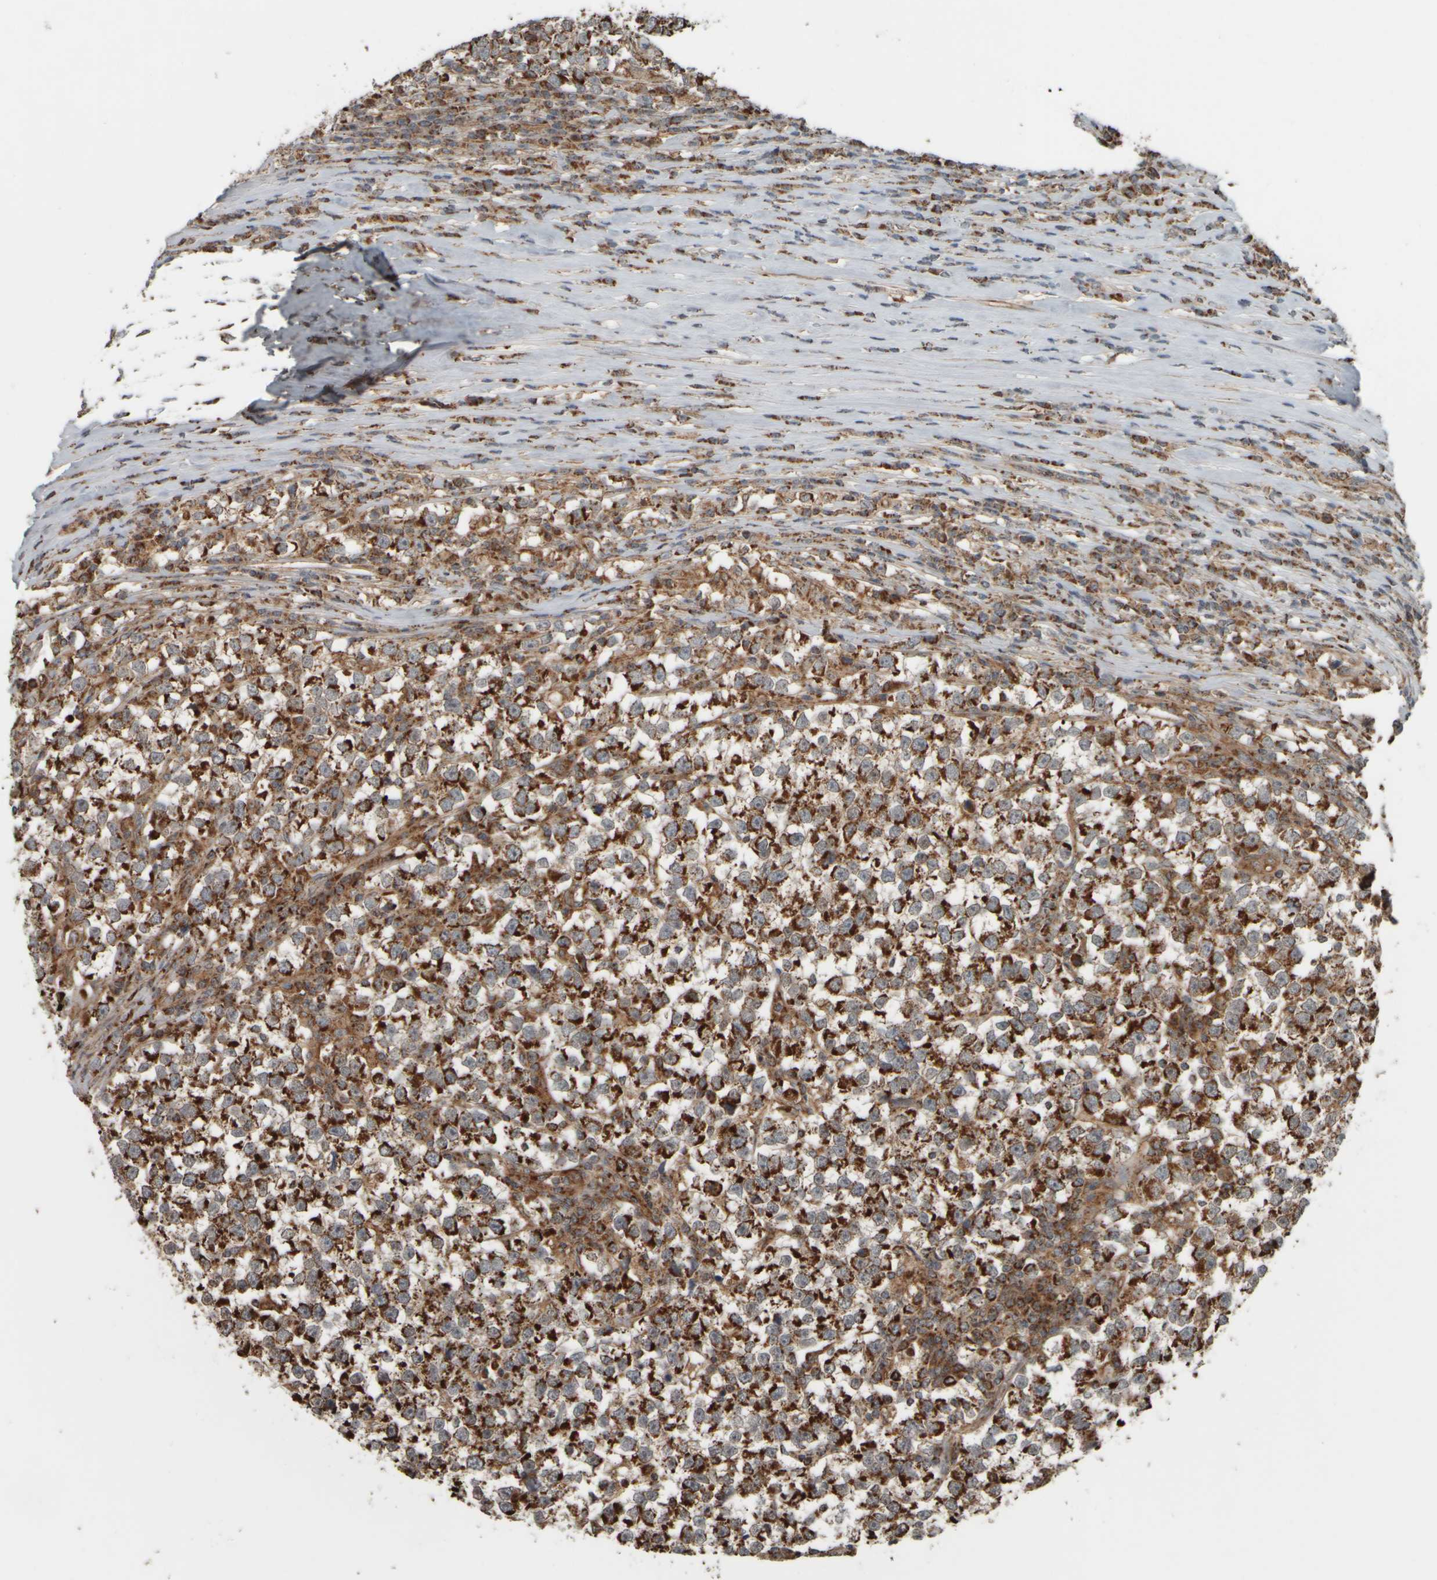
{"staining": {"intensity": "strong", "quantity": ">75%", "location": "cytoplasmic/membranous"}, "tissue": "testis cancer", "cell_type": "Tumor cells", "image_type": "cancer", "snomed": [{"axis": "morphology", "description": "Normal tissue, NOS"}, {"axis": "morphology", "description": "Seminoma, NOS"}, {"axis": "topography", "description": "Testis"}], "caption": "Immunohistochemical staining of seminoma (testis) displays high levels of strong cytoplasmic/membranous staining in about >75% of tumor cells.", "gene": "APBB2", "patient": {"sex": "male", "age": 43}}